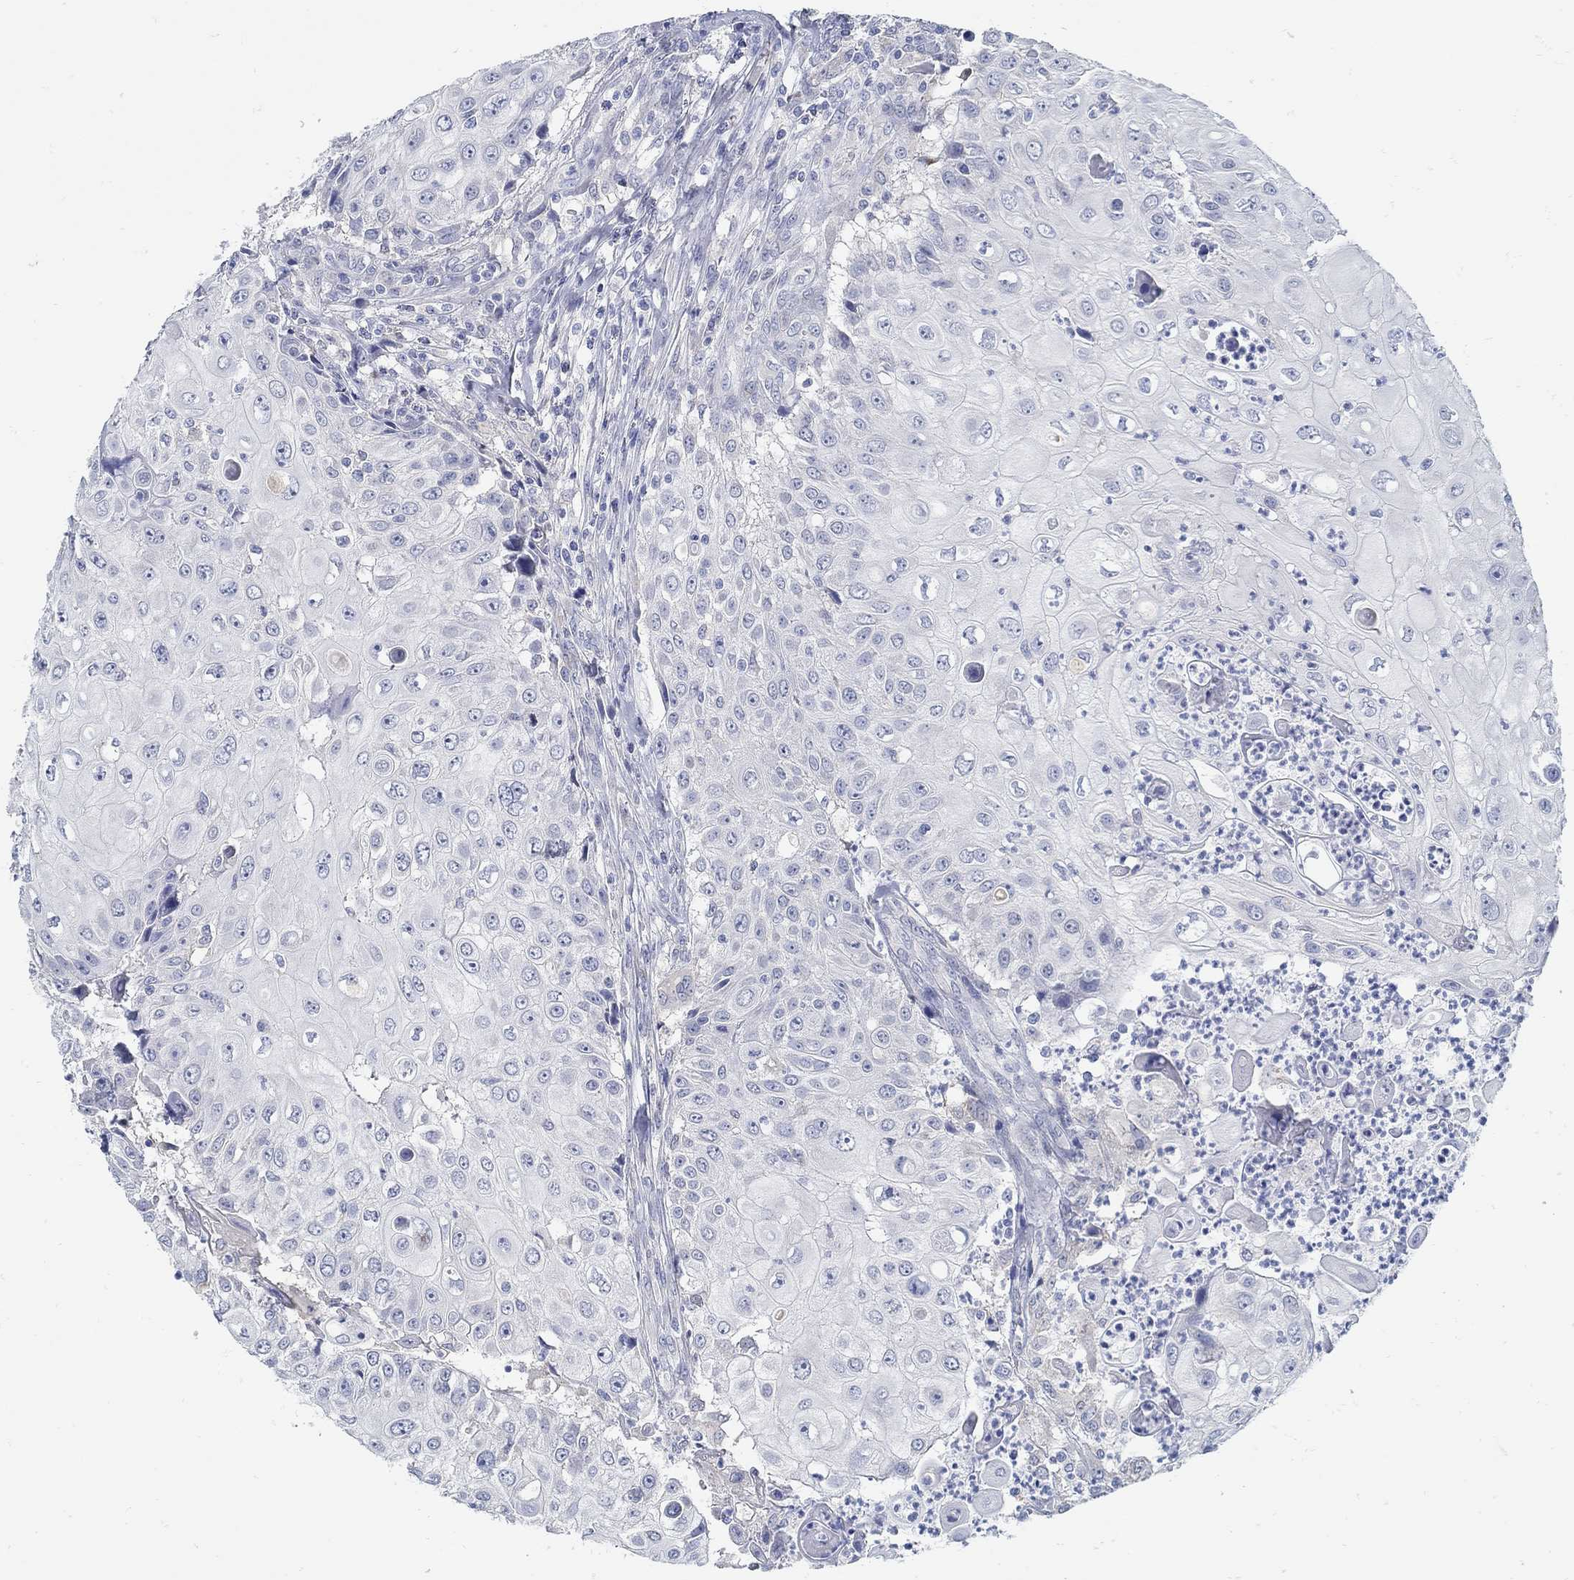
{"staining": {"intensity": "negative", "quantity": "none", "location": "none"}, "tissue": "urothelial cancer", "cell_type": "Tumor cells", "image_type": "cancer", "snomed": [{"axis": "morphology", "description": "Urothelial carcinoma, High grade"}, {"axis": "topography", "description": "Urinary bladder"}], "caption": "The histopathology image exhibits no staining of tumor cells in urothelial cancer.", "gene": "ZFAND4", "patient": {"sex": "female", "age": 79}}